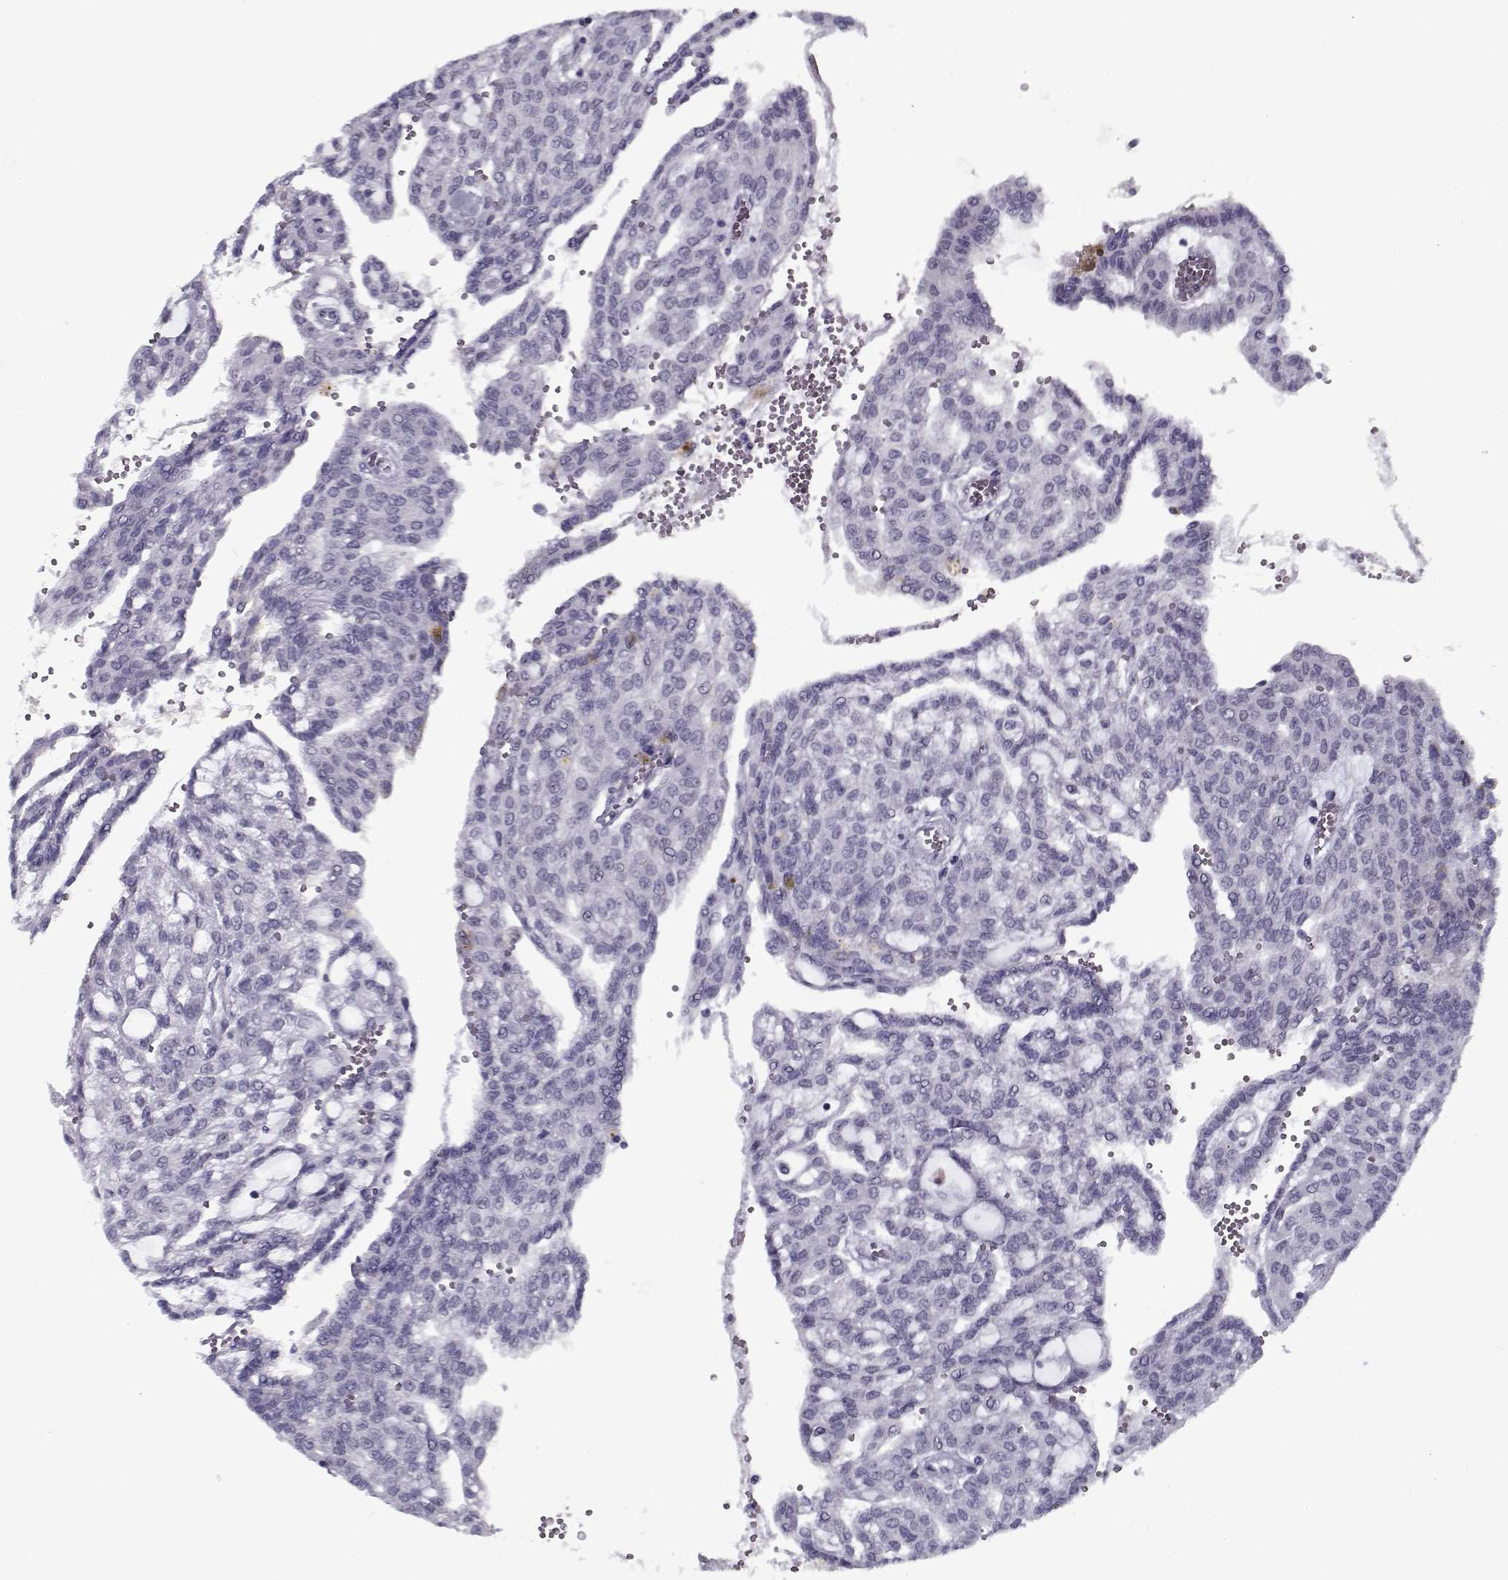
{"staining": {"intensity": "negative", "quantity": "none", "location": "none"}, "tissue": "renal cancer", "cell_type": "Tumor cells", "image_type": "cancer", "snomed": [{"axis": "morphology", "description": "Adenocarcinoma, NOS"}, {"axis": "topography", "description": "Kidney"}], "caption": "DAB (3,3'-diaminobenzidine) immunohistochemical staining of renal cancer shows no significant staining in tumor cells.", "gene": "RNF32", "patient": {"sex": "male", "age": 63}}